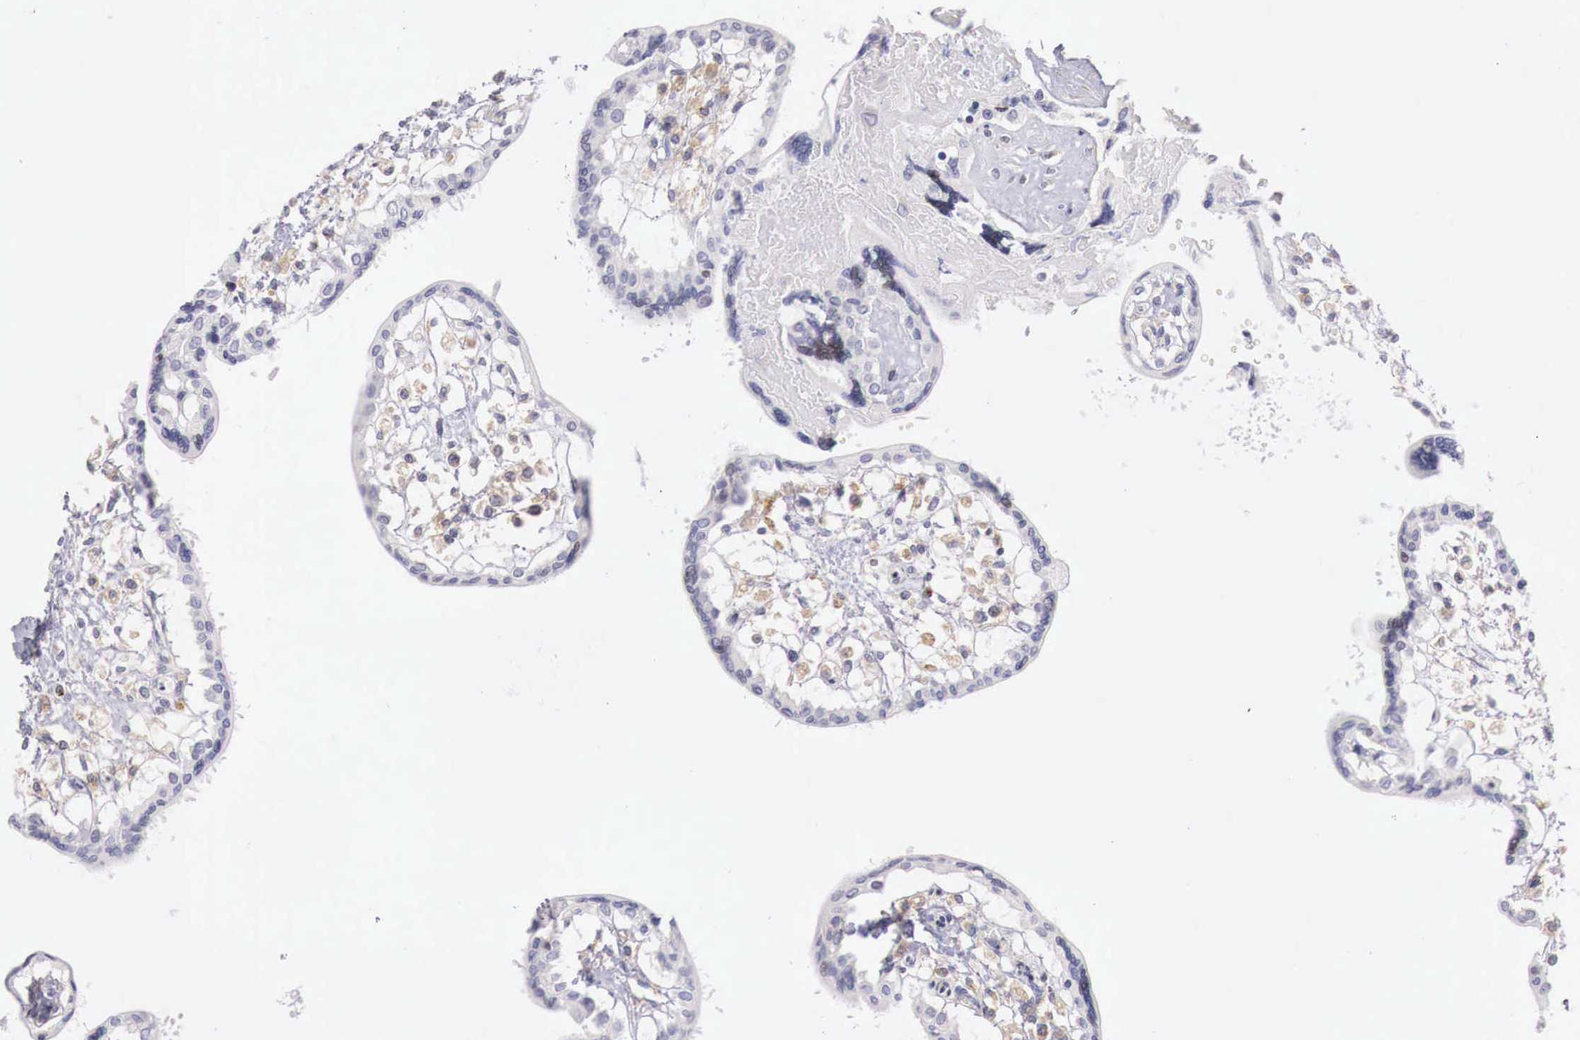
{"staining": {"intensity": "weak", "quantity": ">75%", "location": "cytoplasmic/membranous"}, "tissue": "placenta", "cell_type": "Decidual cells", "image_type": "normal", "snomed": [{"axis": "morphology", "description": "Normal tissue, NOS"}, {"axis": "topography", "description": "Placenta"}], "caption": "Protein analysis of normal placenta exhibits weak cytoplasmic/membranous expression in about >75% of decidual cells.", "gene": "CLCN5", "patient": {"sex": "female", "age": 31}}